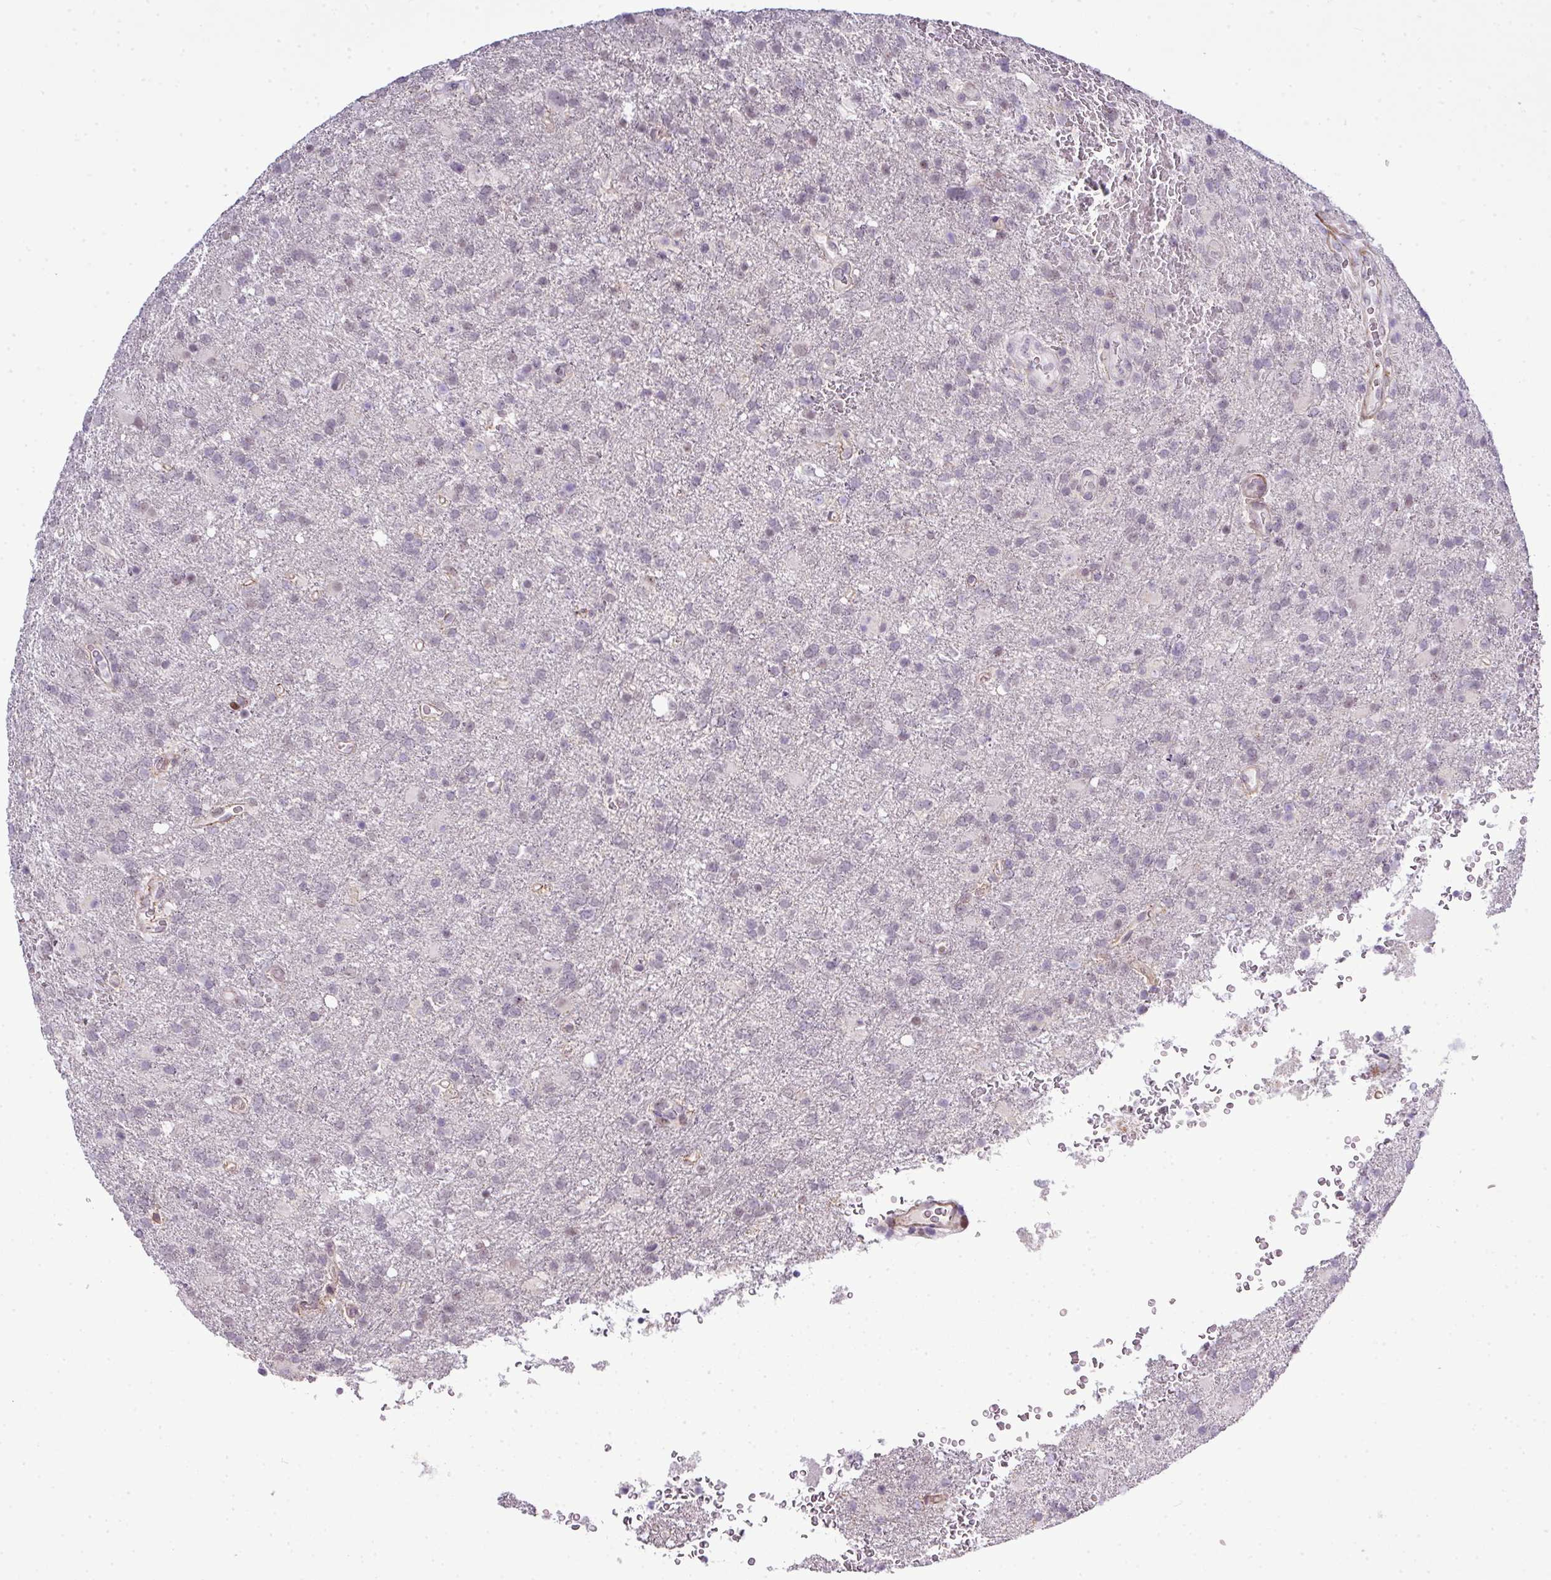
{"staining": {"intensity": "weak", "quantity": "<25%", "location": "nuclear"}, "tissue": "glioma", "cell_type": "Tumor cells", "image_type": "cancer", "snomed": [{"axis": "morphology", "description": "Glioma, malignant, High grade"}, {"axis": "topography", "description": "Brain"}], "caption": "This is a histopathology image of immunohistochemistry staining of malignant glioma (high-grade), which shows no expression in tumor cells.", "gene": "ZNF688", "patient": {"sex": "female", "age": 74}}